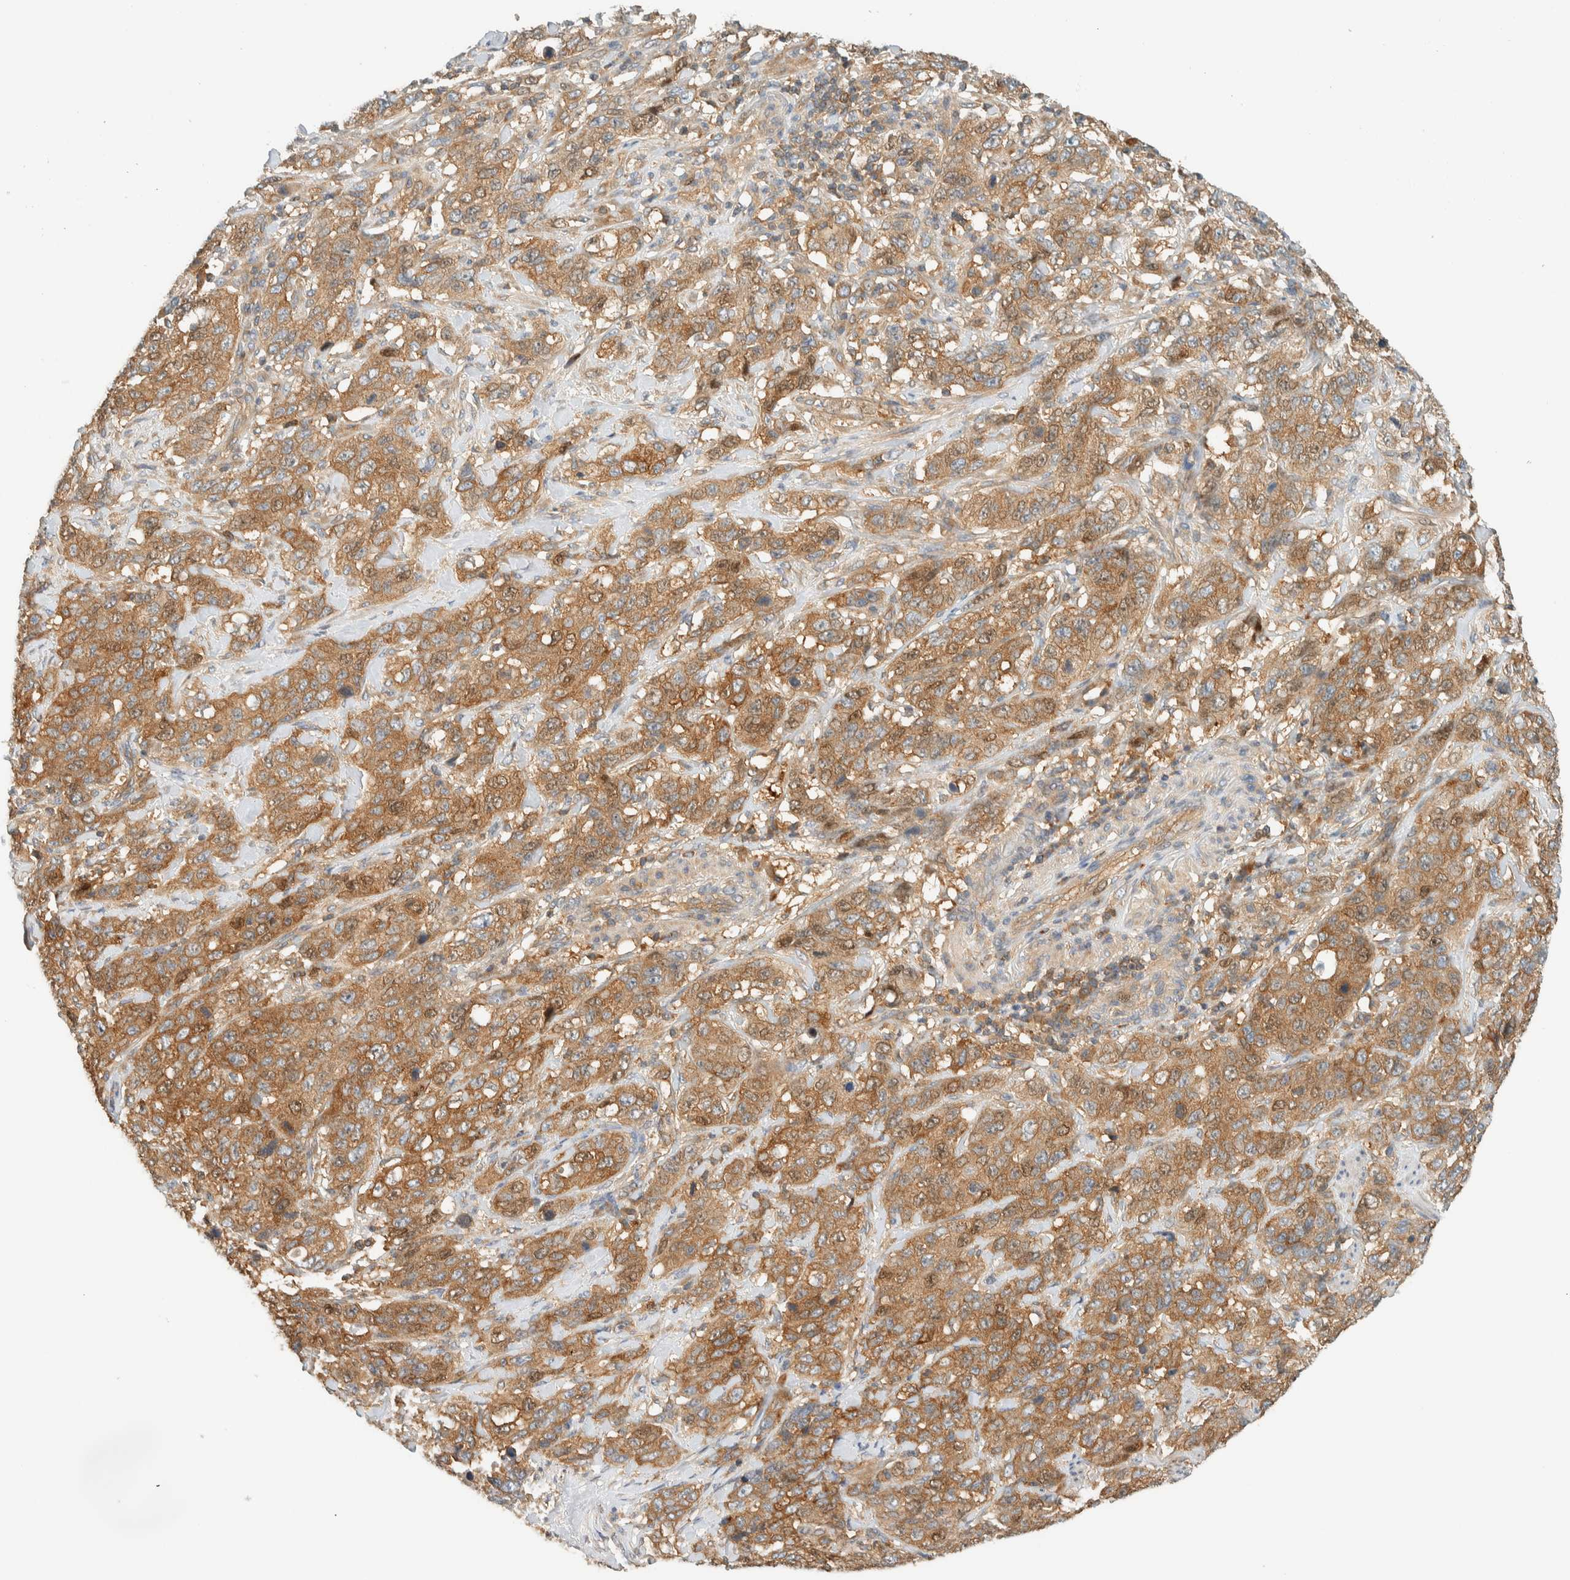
{"staining": {"intensity": "moderate", "quantity": ">75%", "location": "cytoplasmic/membranous"}, "tissue": "stomach cancer", "cell_type": "Tumor cells", "image_type": "cancer", "snomed": [{"axis": "morphology", "description": "Adenocarcinoma, NOS"}, {"axis": "topography", "description": "Stomach"}], "caption": "Adenocarcinoma (stomach) stained with a protein marker reveals moderate staining in tumor cells.", "gene": "ARFGEF1", "patient": {"sex": "male", "age": 48}}